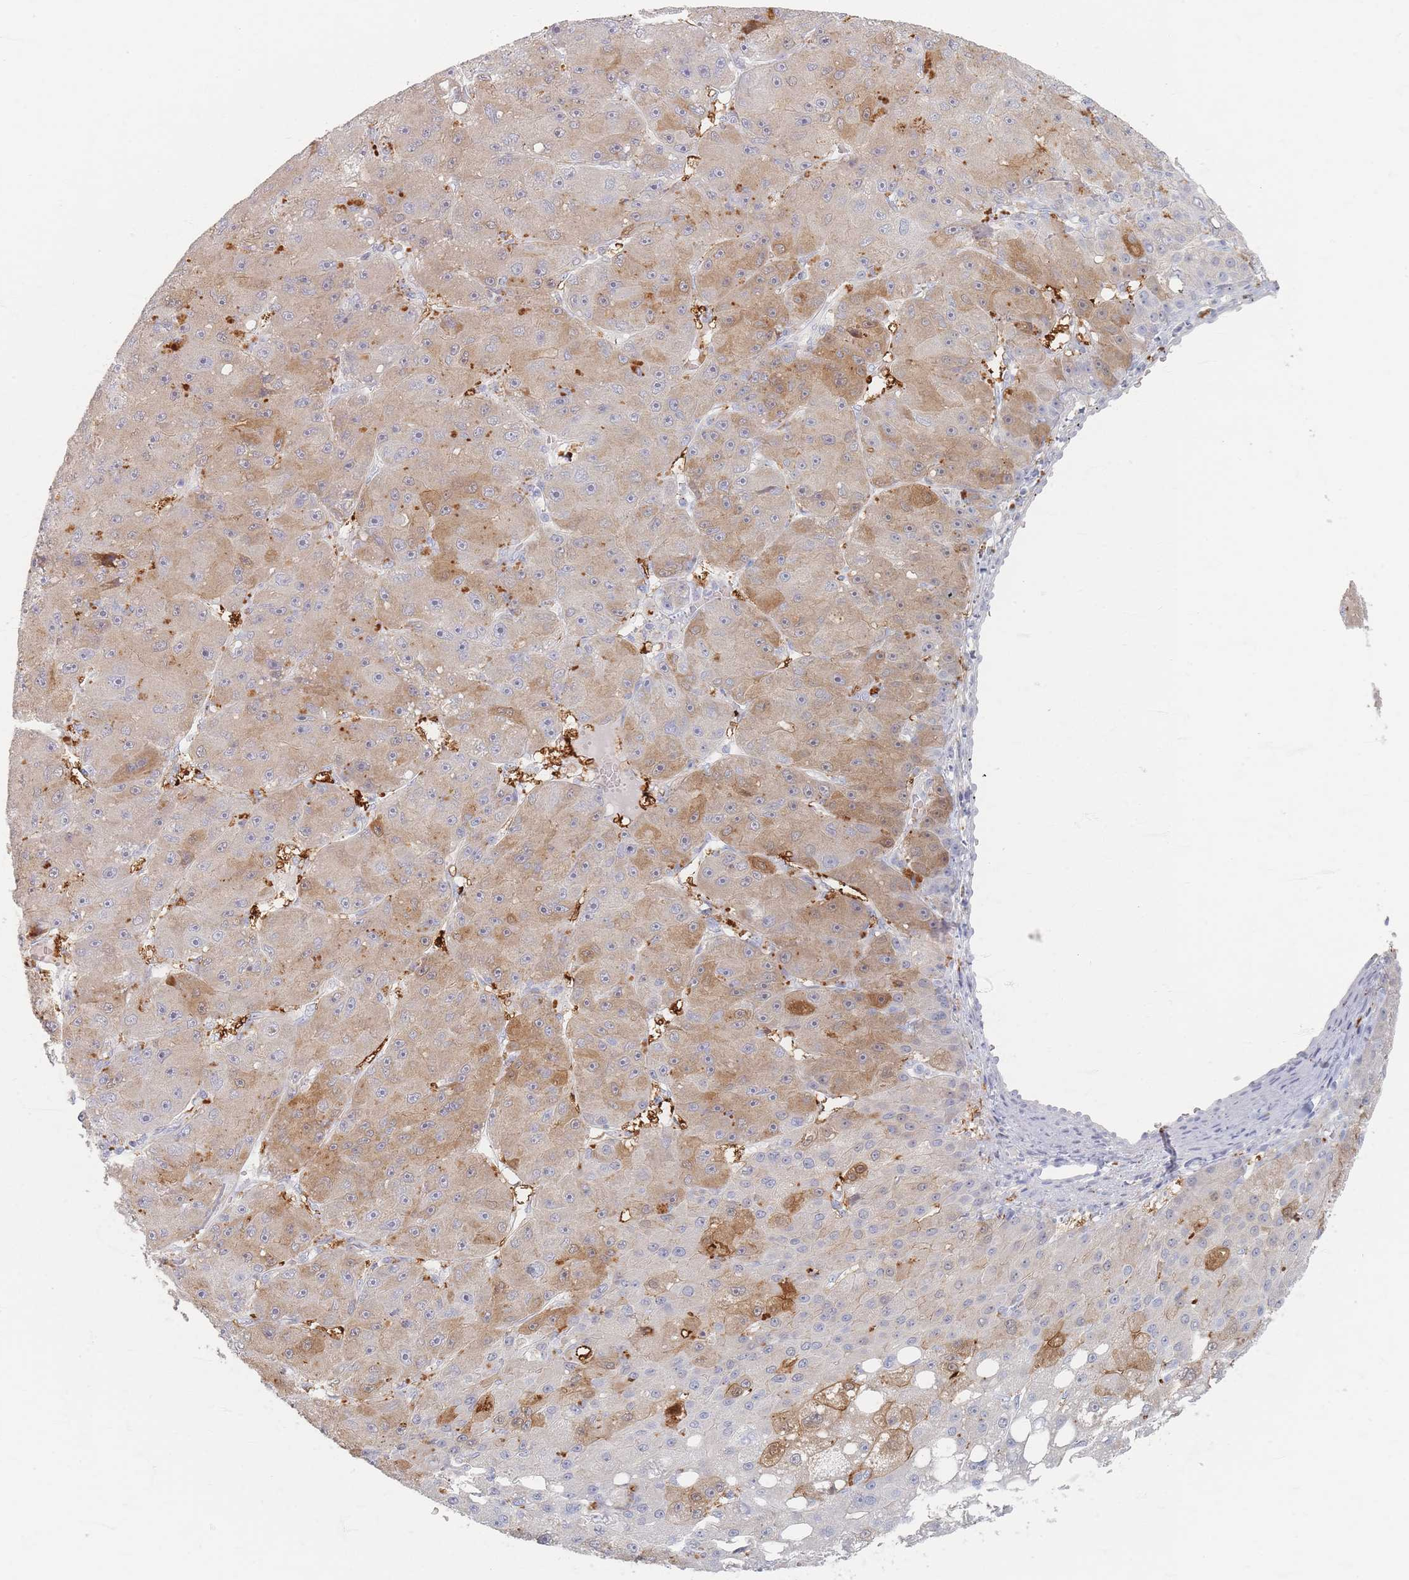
{"staining": {"intensity": "moderate", "quantity": "25%-75%", "location": "cytoplasmic/membranous"}, "tissue": "liver cancer", "cell_type": "Tumor cells", "image_type": "cancer", "snomed": [{"axis": "morphology", "description": "Carcinoma, Hepatocellular, NOS"}, {"axis": "topography", "description": "Liver"}], "caption": "Immunohistochemical staining of hepatocellular carcinoma (liver) exhibits medium levels of moderate cytoplasmic/membranous protein positivity in approximately 25%-75% of tumor cells. (IHC, brightfield microscopy, high magnification).", "gene": "SLC2A11", "patient": {"sex": "male", "age": 67}}